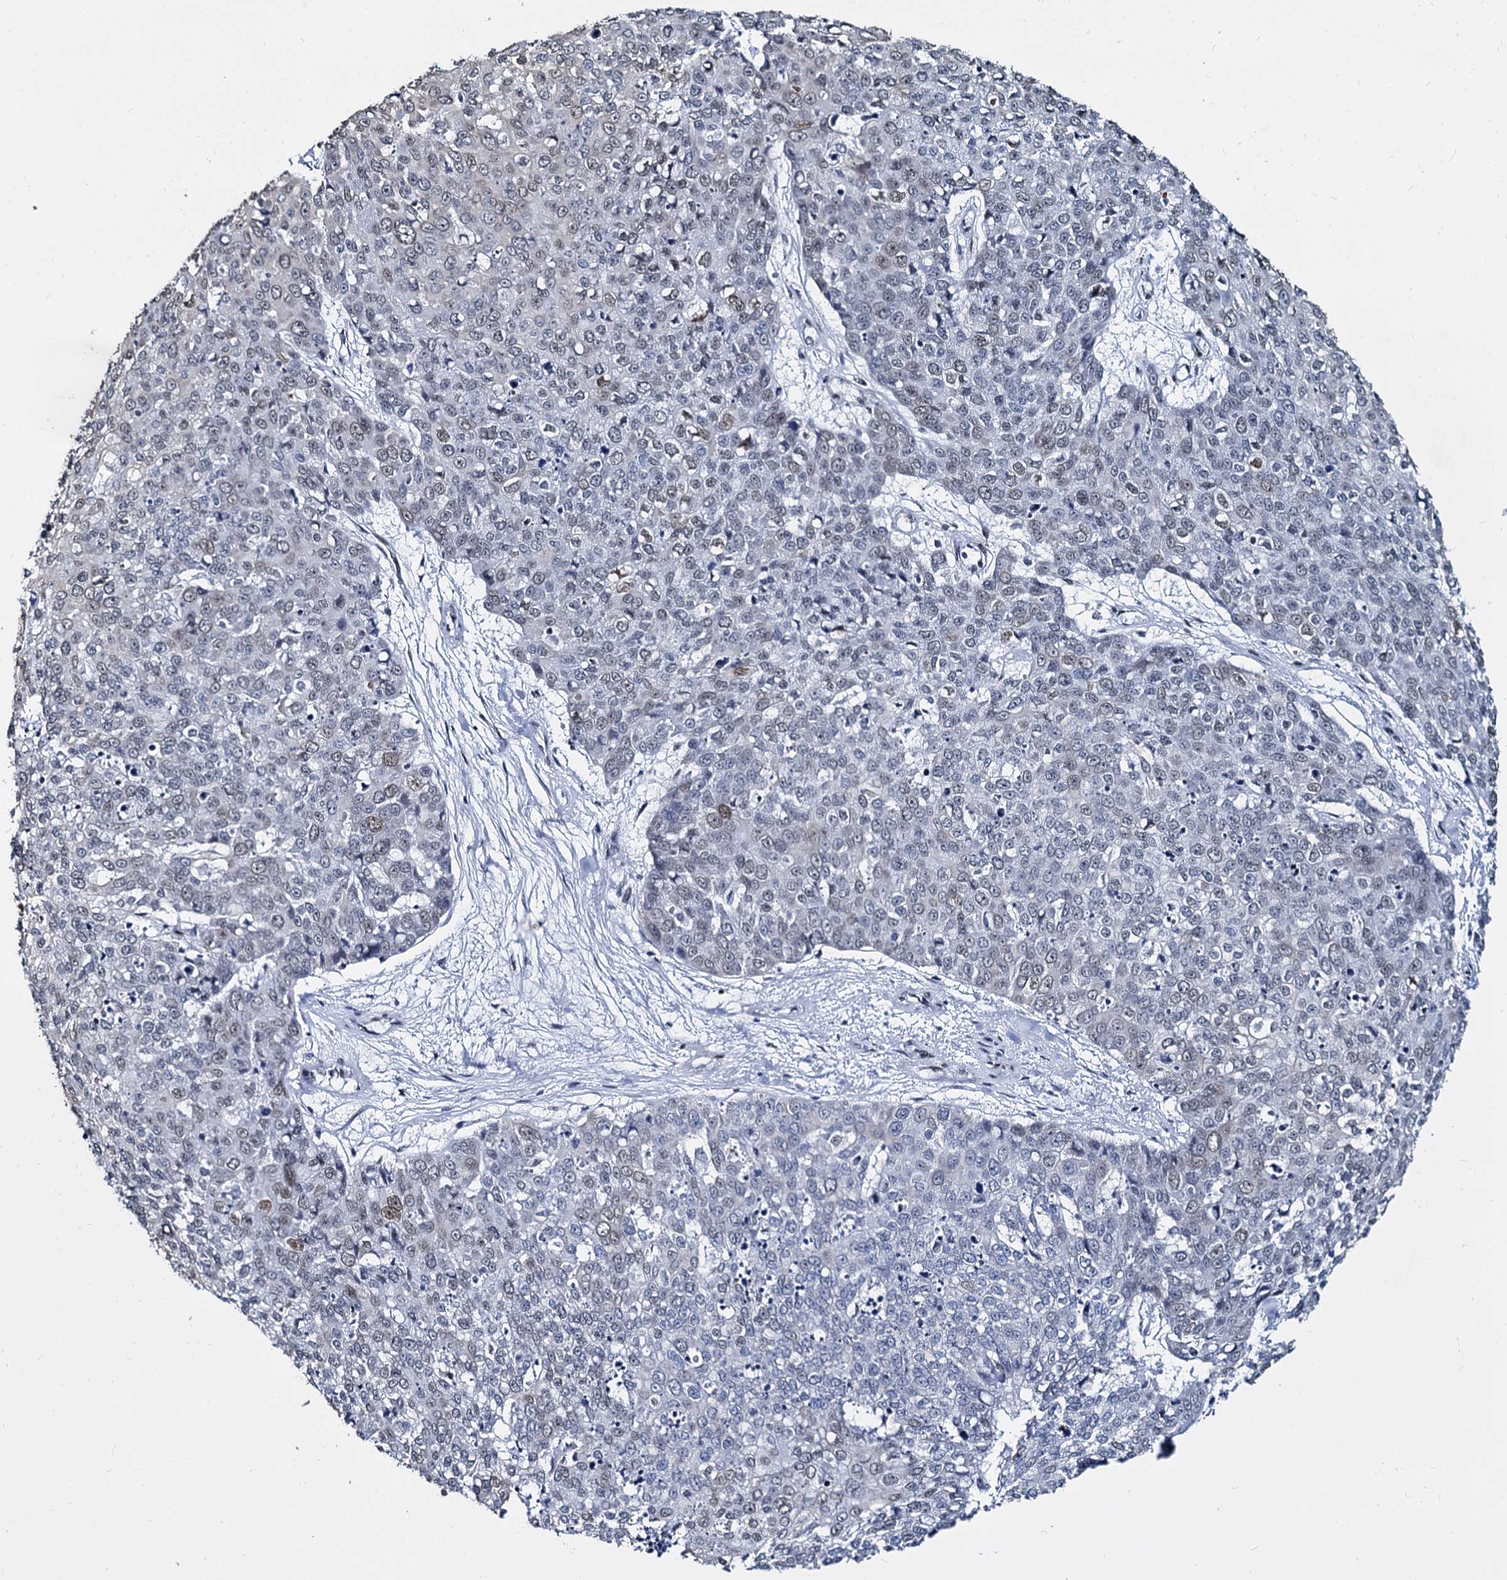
{"staining": {"intensity": "weak", "quantity": "<25%", "location": "nuclear"}, "tissue": "skin cancer", "cell_type": "Tumor cells", "image_type": "cancer", "snomed": [{"axis": "morphology", "description": "Squamous cell carcinoma, NOS"}, {"axis": "topography", "description": "Skin"}], "caption": "Tumor cells show no significant expression in skin cancer (squamous cell carcinoma).", "gene": "CMAS", "patient": {"sex": "male", "age": 71}}